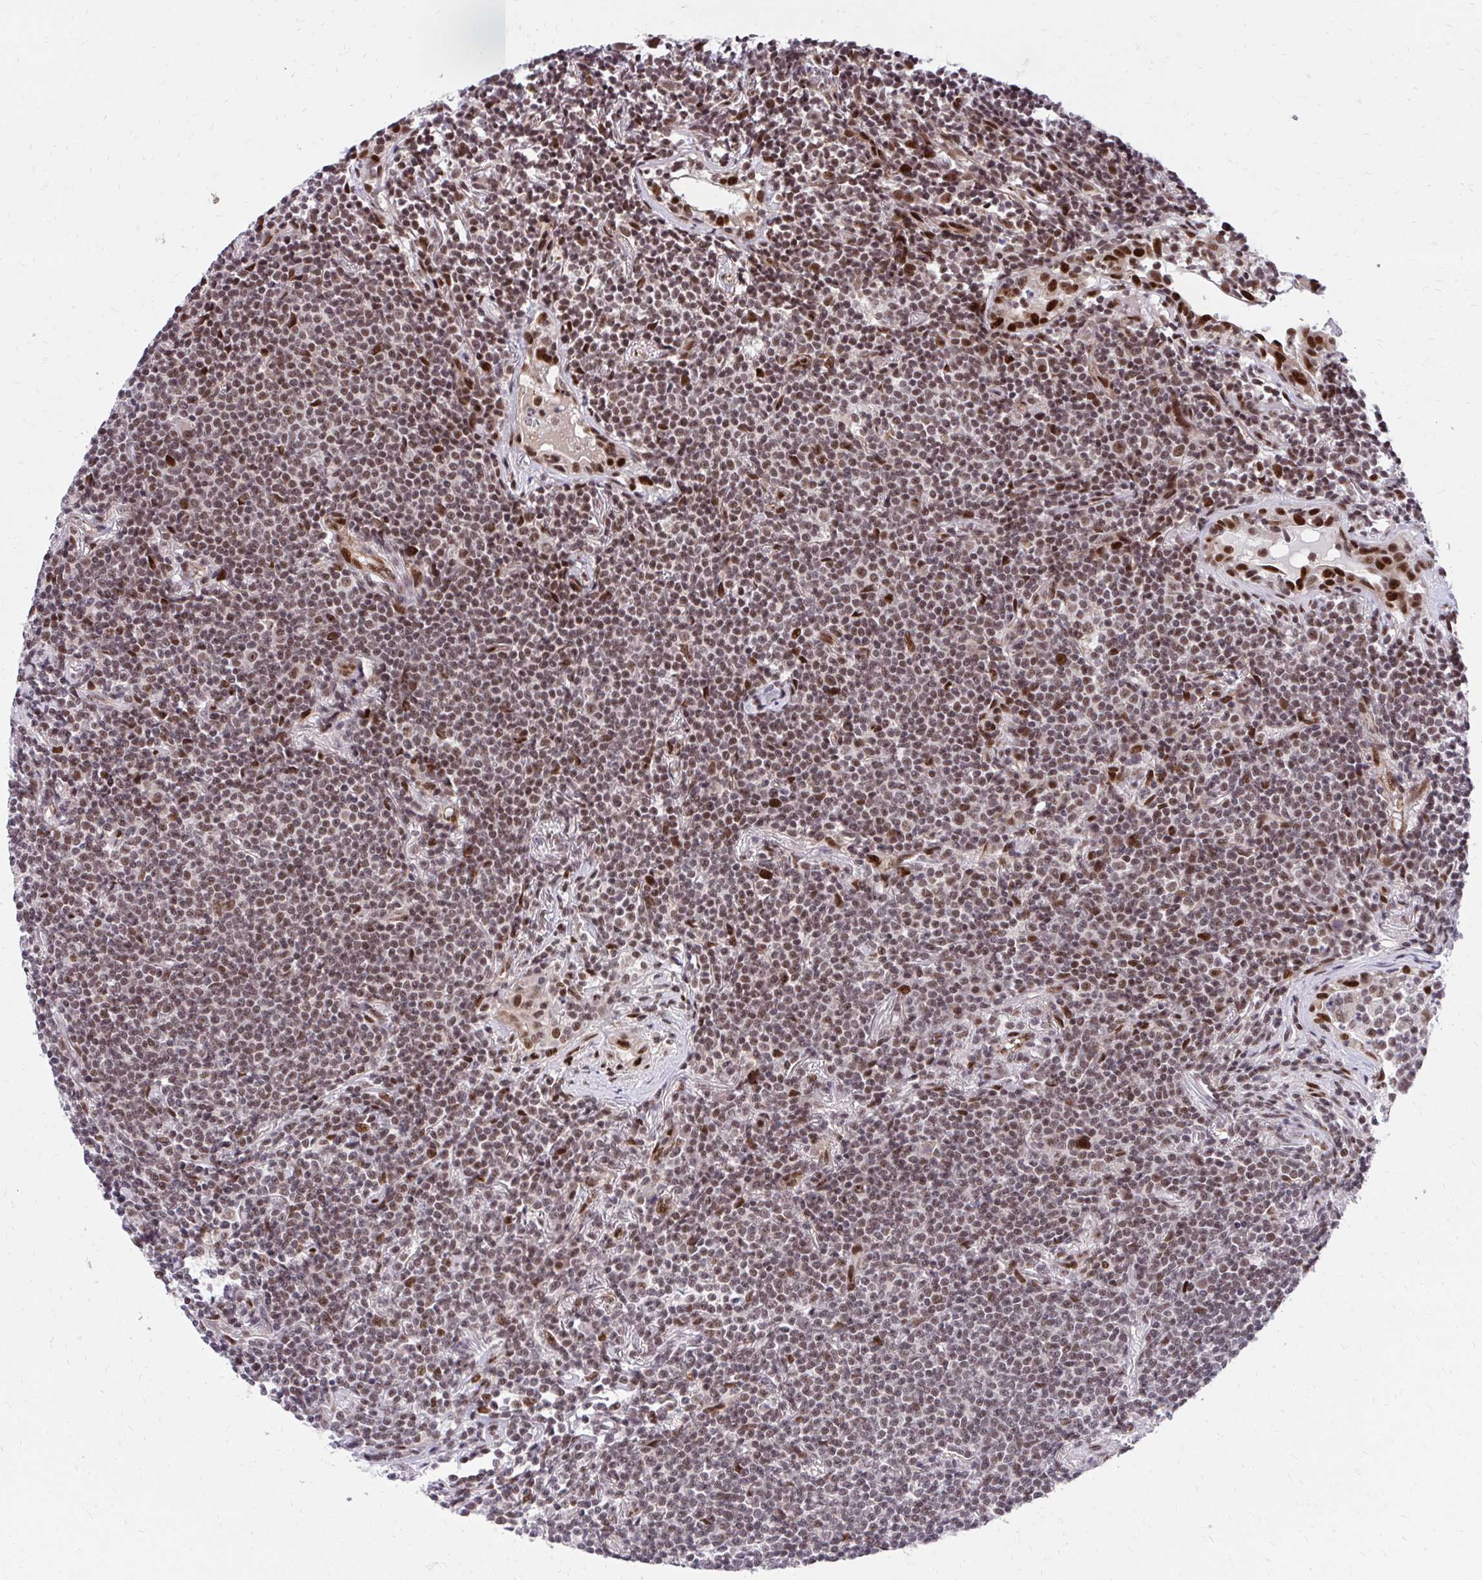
{"staining": {"intensity": "moderate", "quantity": "25%-75%", "location": "nuclear"}, "tissue": "lymphoma", "cell_type": "Tumor cells", "image_type": "cancer", "snomed": [{"axis": "morphology", "description": "Malignant lymphoma, non-Hodgkin's type, Low grade"}, {"axis": "topography", "description": "Lung"}], "caption": "Protein staining of malignant lymphoma, non-Hodgkin's type (low-grade) tissue exhibits moderate nuclear positivity in approximately 25%-75% of tumor cells.", "gene": "HOXA4", "patient": {"sex": "female", "age": 71}}